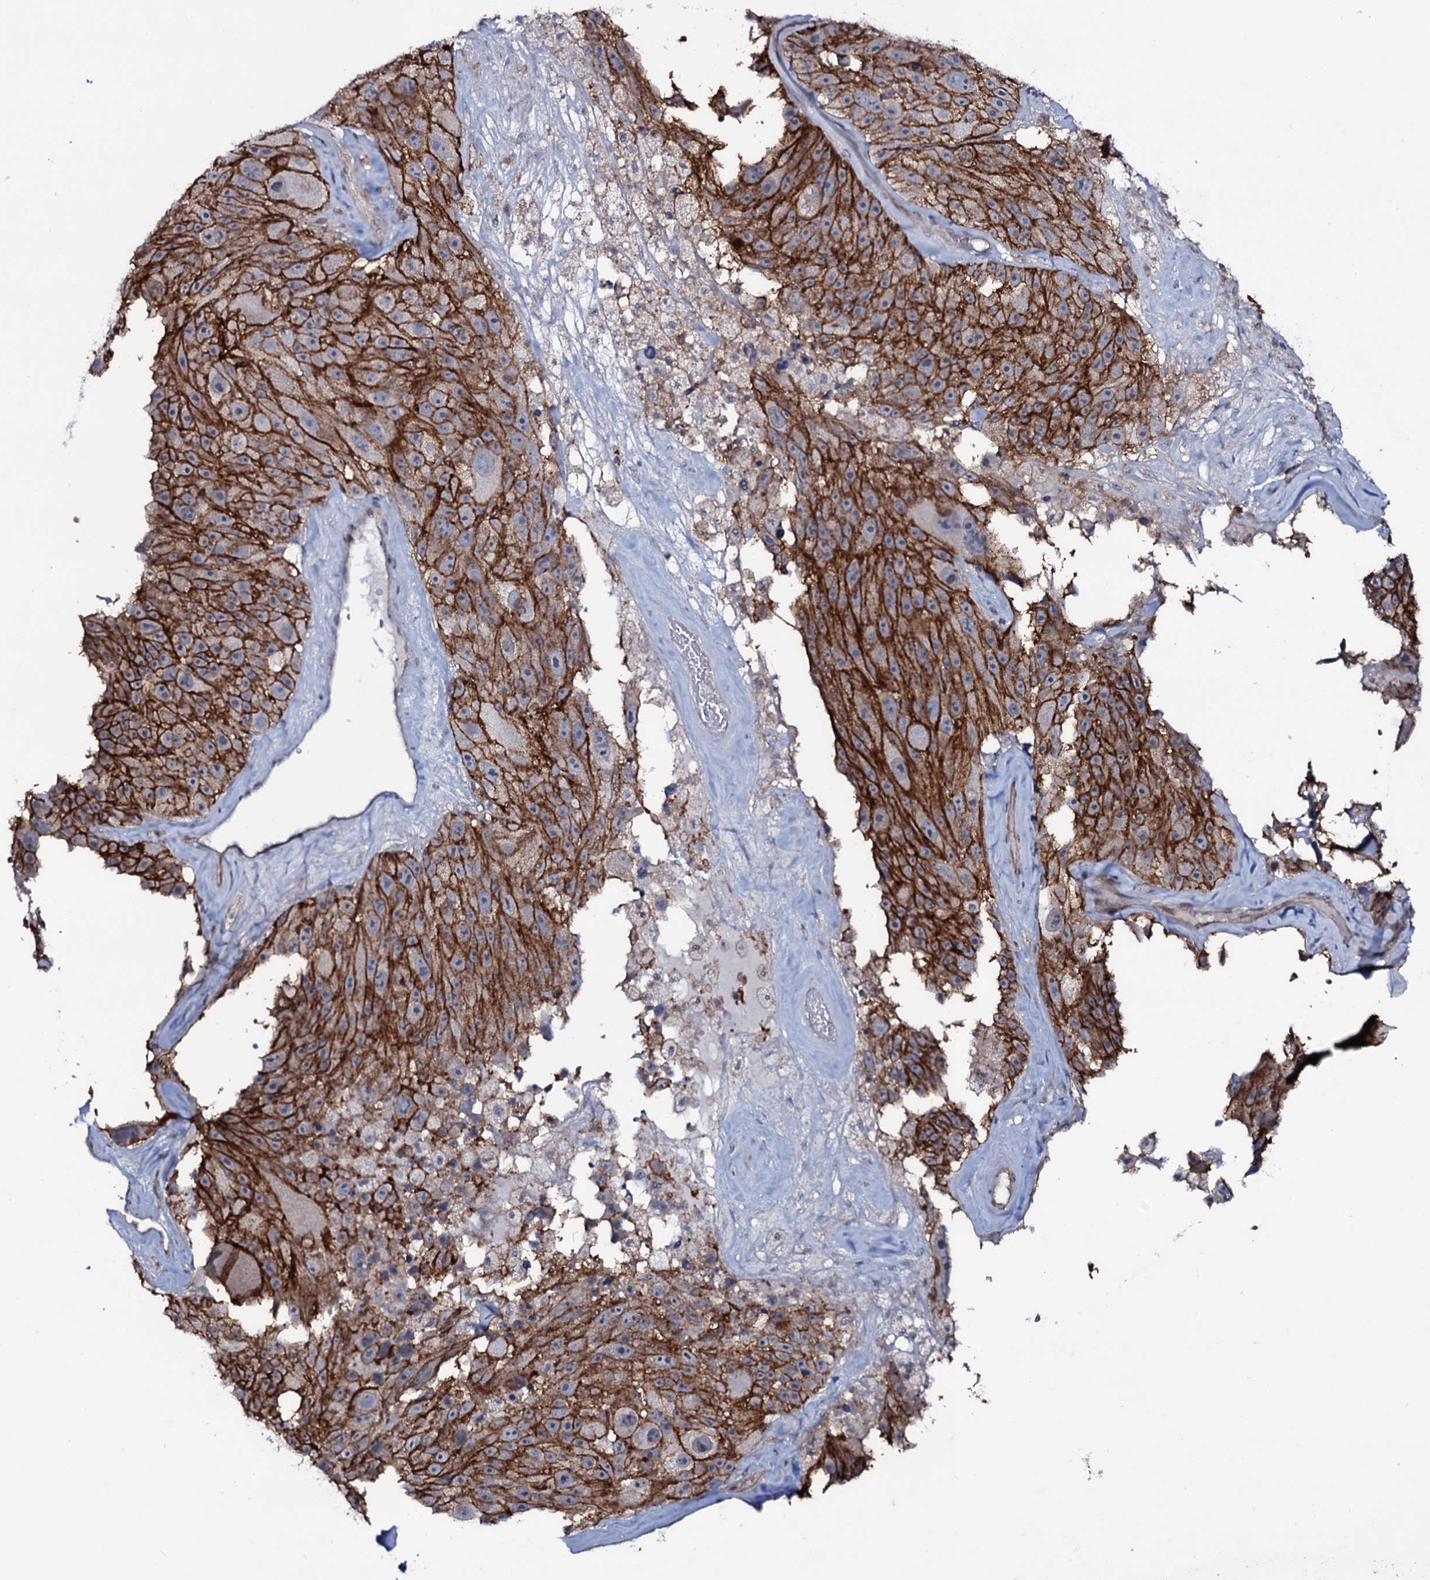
{"staining": {"intensity": "strong", "quantity": ">75%", "location": "cytoplasmic/membranous"}, "tissue": "melanoma", "cell_type": "Tumor cells", "image_type": "cancer", "snomed": [{"axis": "morphology", "description": "Malignant melanoma, Metastatic site"}, {"axis": "topography", "description": "Lymph node"}], "caption": "This image displays IHC staining of malignant melanoma (metastatic site), with high strong cytoplasmic/membranous staining in about >75% of tumor cells.", "gene": "SNAP23", "patient": {"sex": "male", "age": 62}}